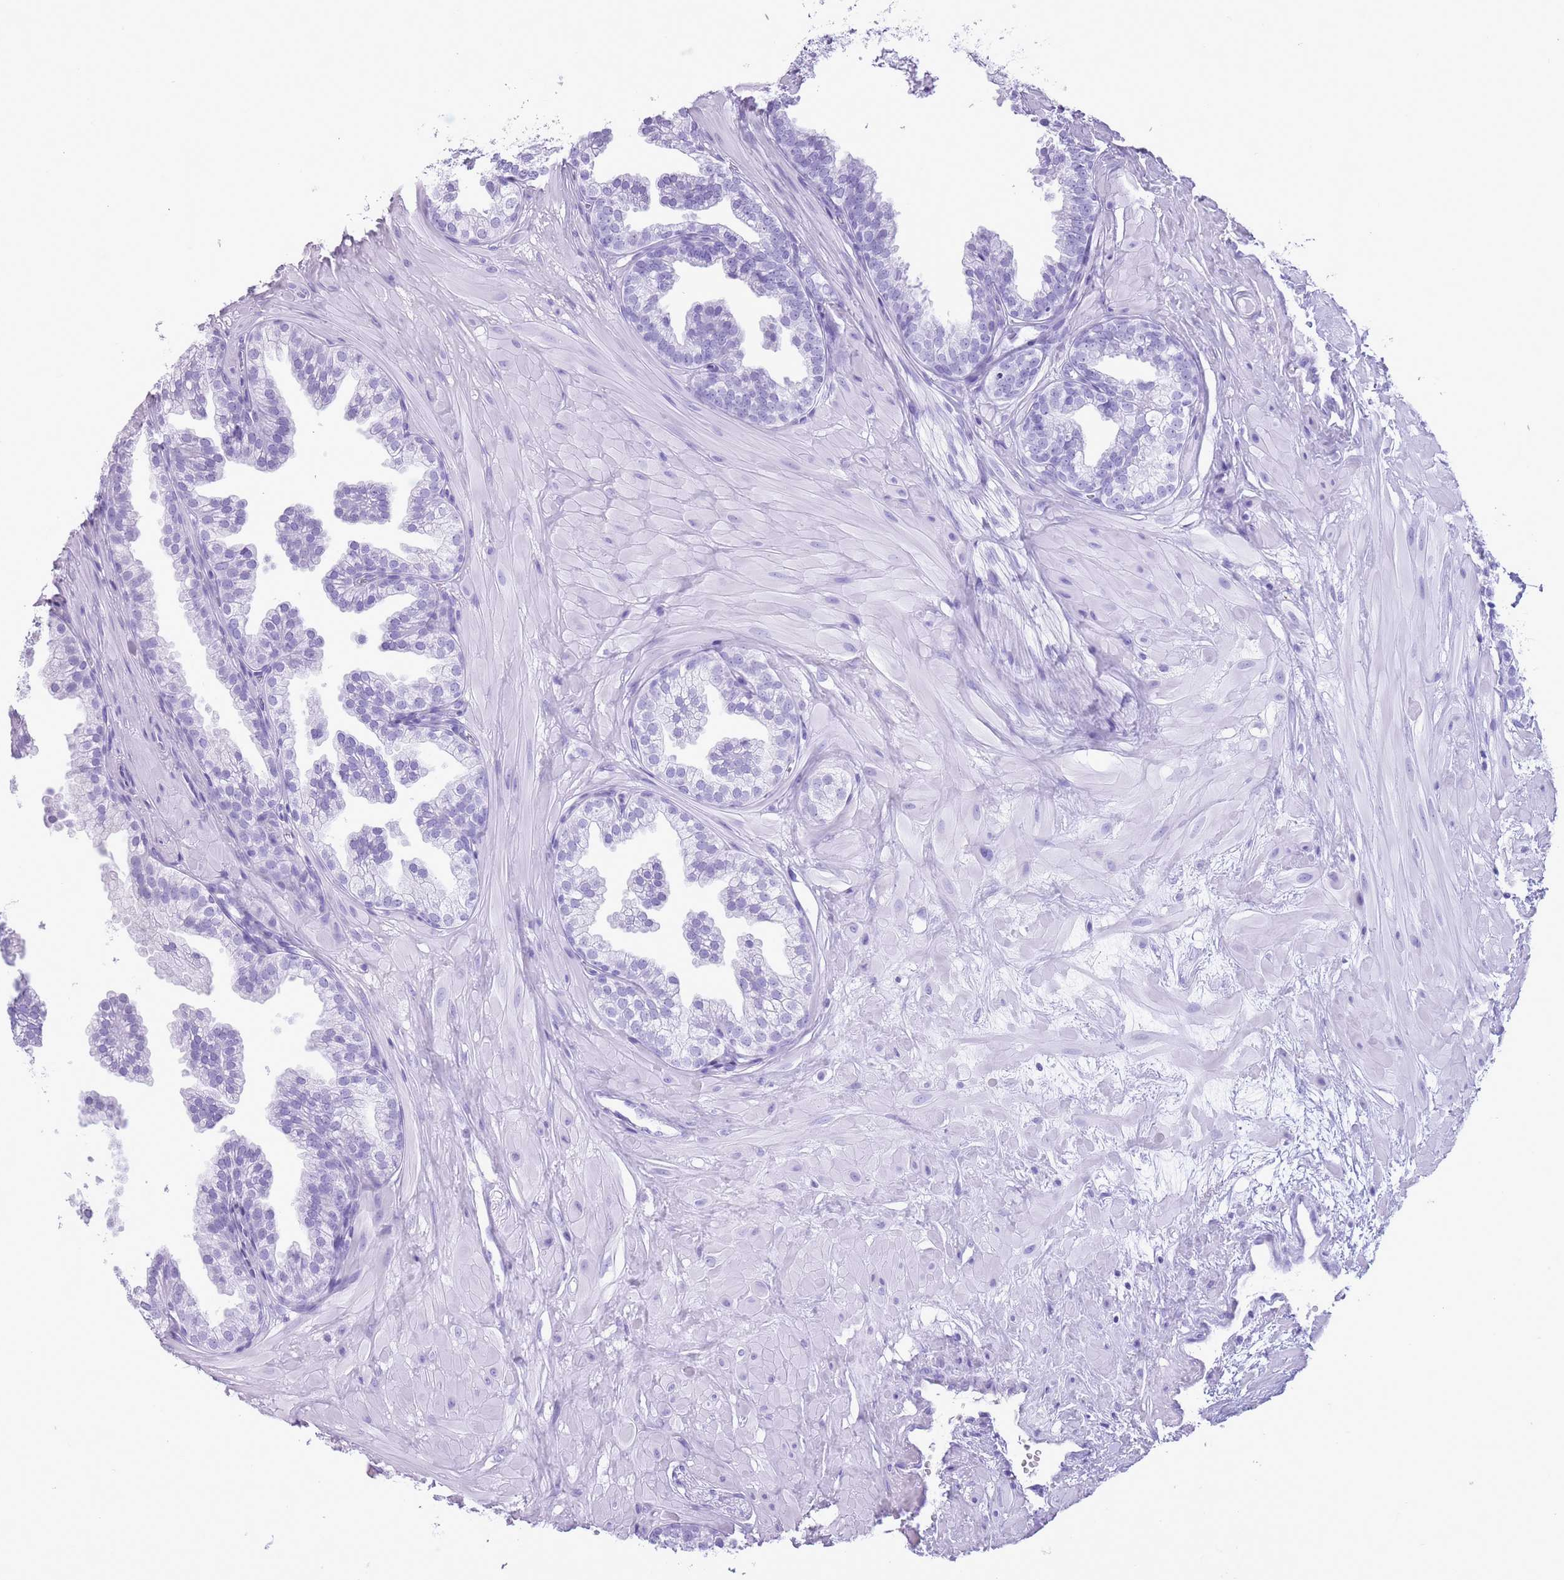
{"staining": {"intensity": "negative", "quantity": "none", "location": "none"}, "tissue": "prostate", "cell_type": "Glandular cells", "image_type": "normal", "snomed": [{"axis": "morphology", "description": "Normal tissue, NOS"}, {"axis": "topography", "description": "Prostate"}, {"axis": "topography", "description": "Peripheral nerve tissue"}], "caption": "The immunohistochemistry micrograph has no significant expression in glandular cells of prostate. (DAB (3,3'-diaminobenzidine) IHC, high magnification).", "gene": "OR4F16", "patient": {"sex": "male", "age": 55}}